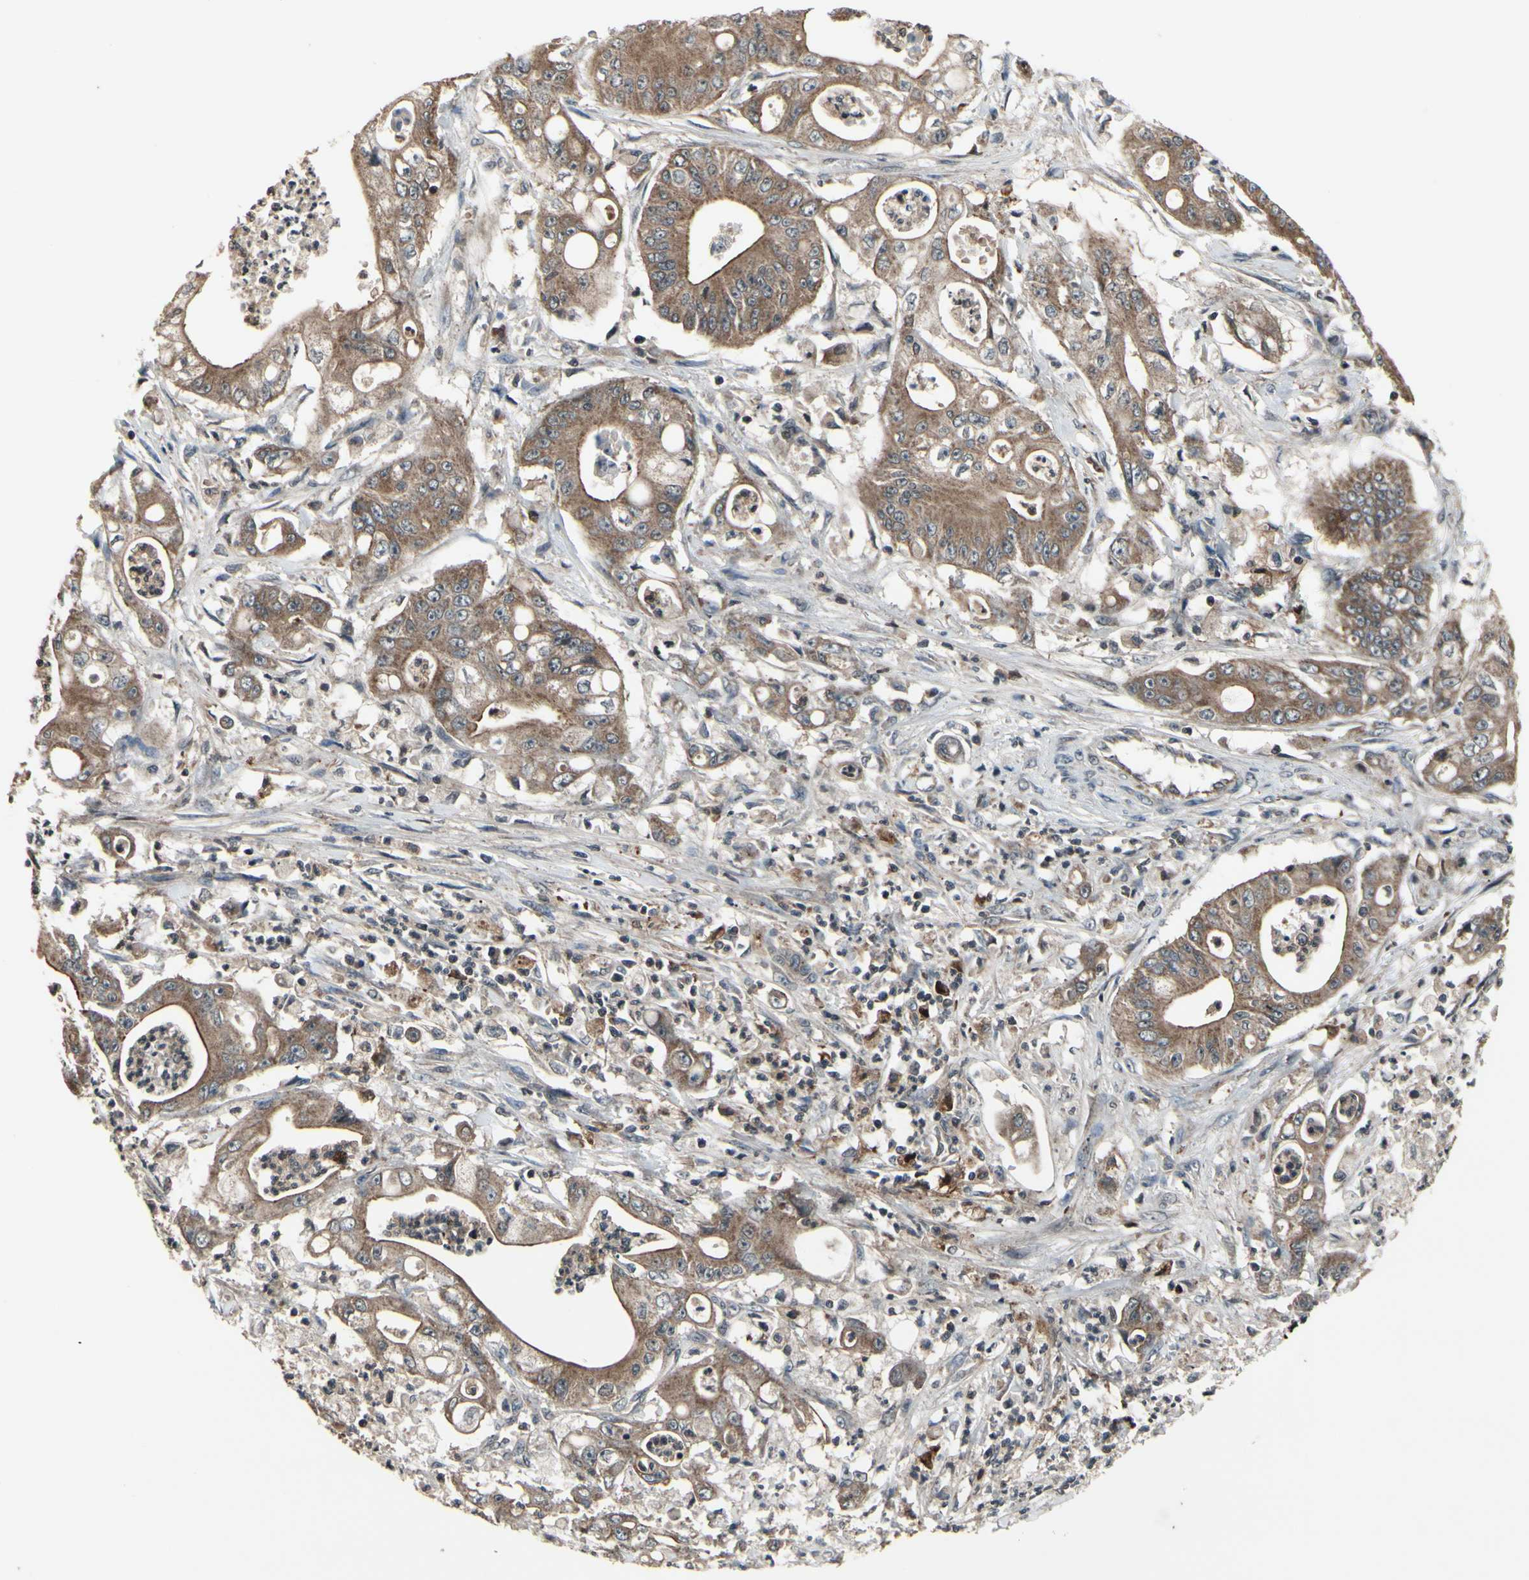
{"staining": {"intensity": "moderate", "quantity": ">75%", "location": "cytoplasmic/membranous"}, "tissue": "pancreatic cancer", "cell_type": "Tumor cells", "image_type": "cancer", "snomed": [{"axis": "morphology", "description": "Normal tissue, NOS"}, {"axis": "topography", "description": "Lymph node"}], "caption": "This histopathology image shows immunohistochemistry staining of pancreatic cancer, with medium moderate cytoplasmic/membranous expression in approximately >75% of tumor cells.", "gene": "MBTPS2", "patient": {"sex": "male", "age": 62}}